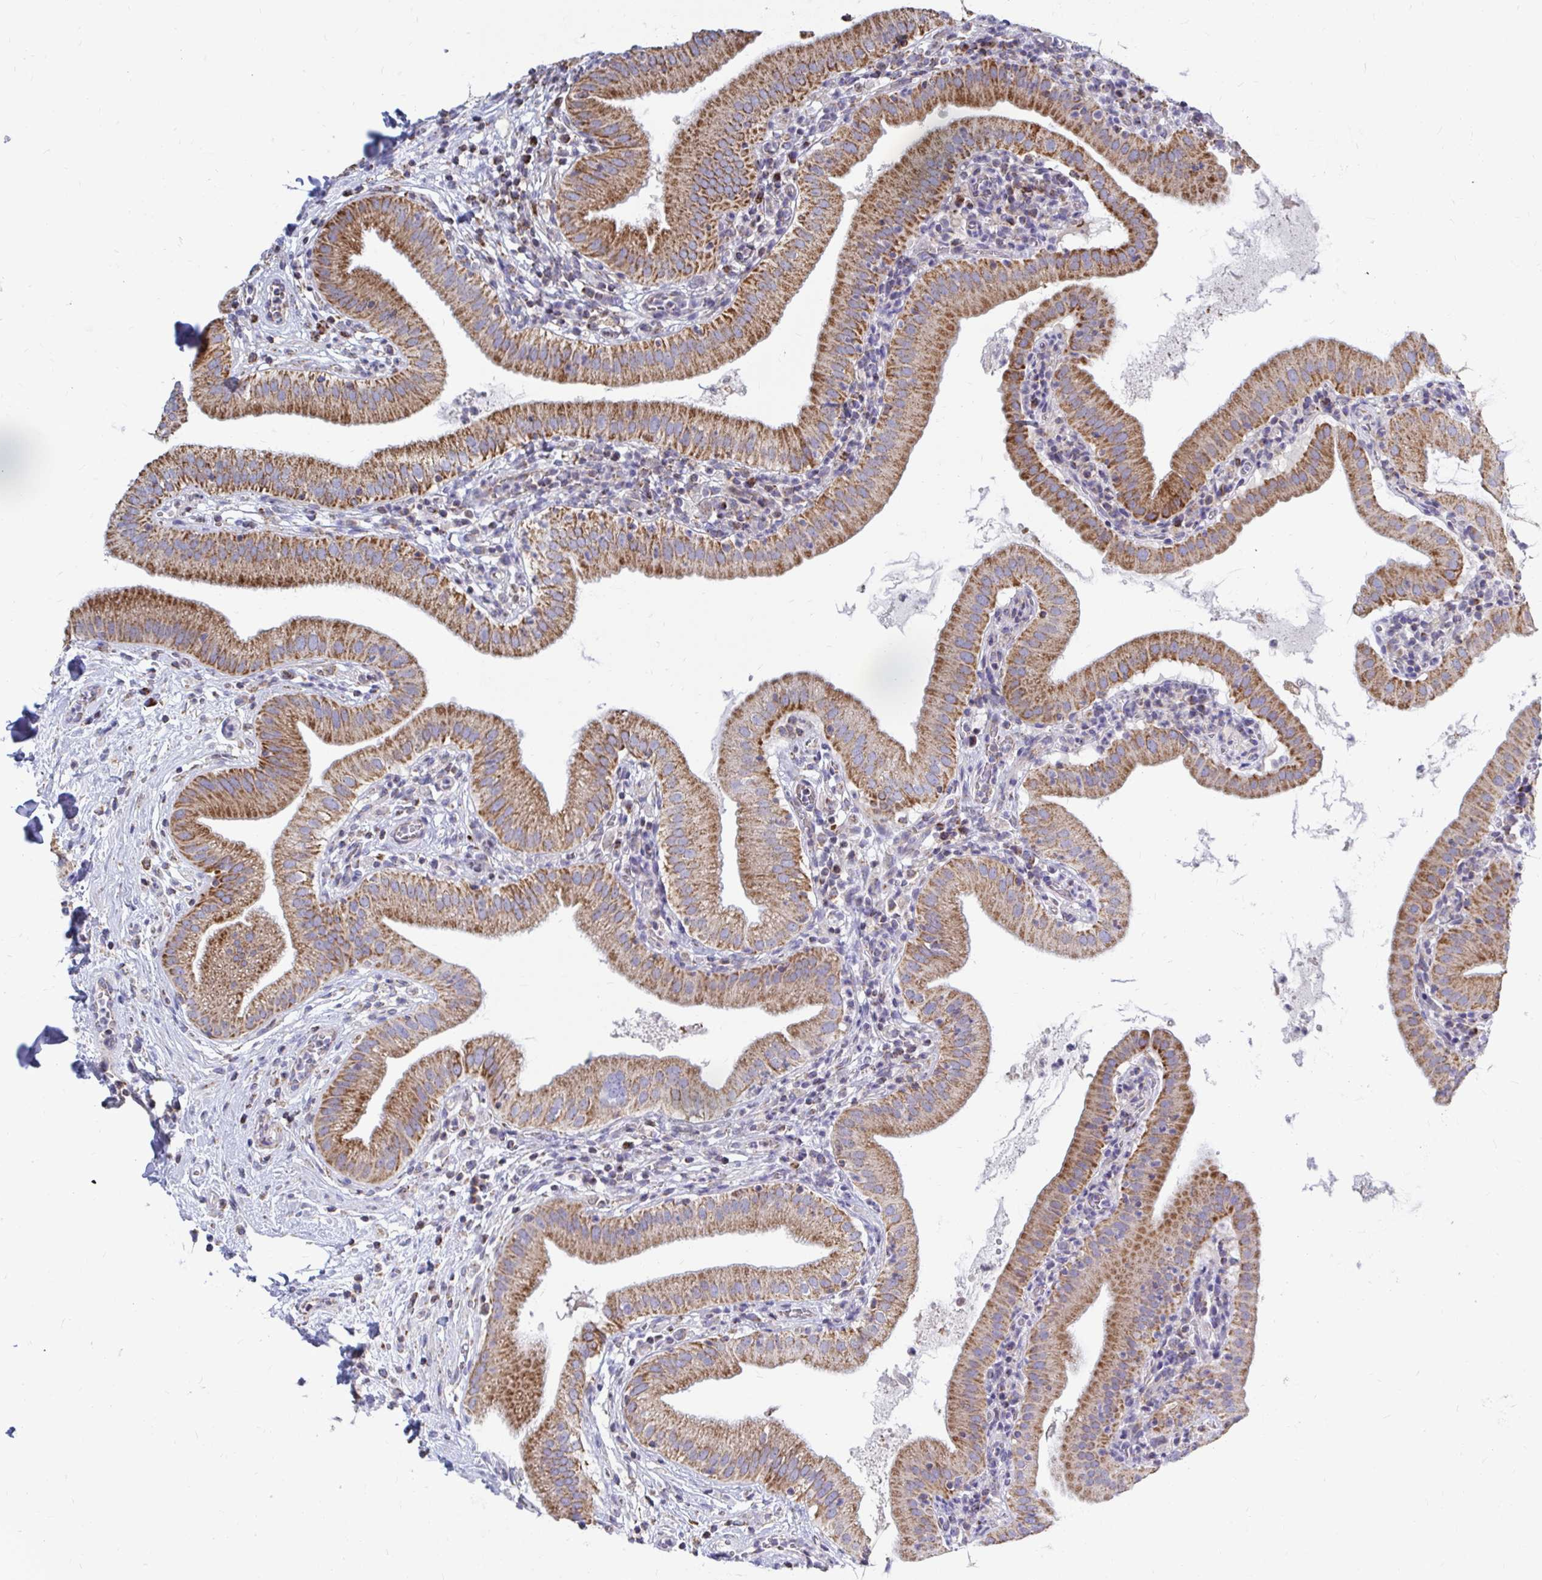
{"staining": {"intensity": "strong", "quantity": ">75%", "location": "cytoplasmic/membranous"}, "tissue": "gallbladder", "cell_type": "Glandular cells", "image_type": "normal", "snomed": [{"axis": "morphology", "description": "Normal tissue, NOS"}, {"axis": "topography", "description": "Gallbladder"}], "caption": "Immunohistochemistry (DAB) staining of benign human gallbladder demonstrates strong cytoplasmic/membranous protein expression in about >75% of glandular cells. (Brightfield microscopy of DAB IHC at high magnification).", "gene": "OR10R2", "patient": {"sex": "female", "age": 65}}